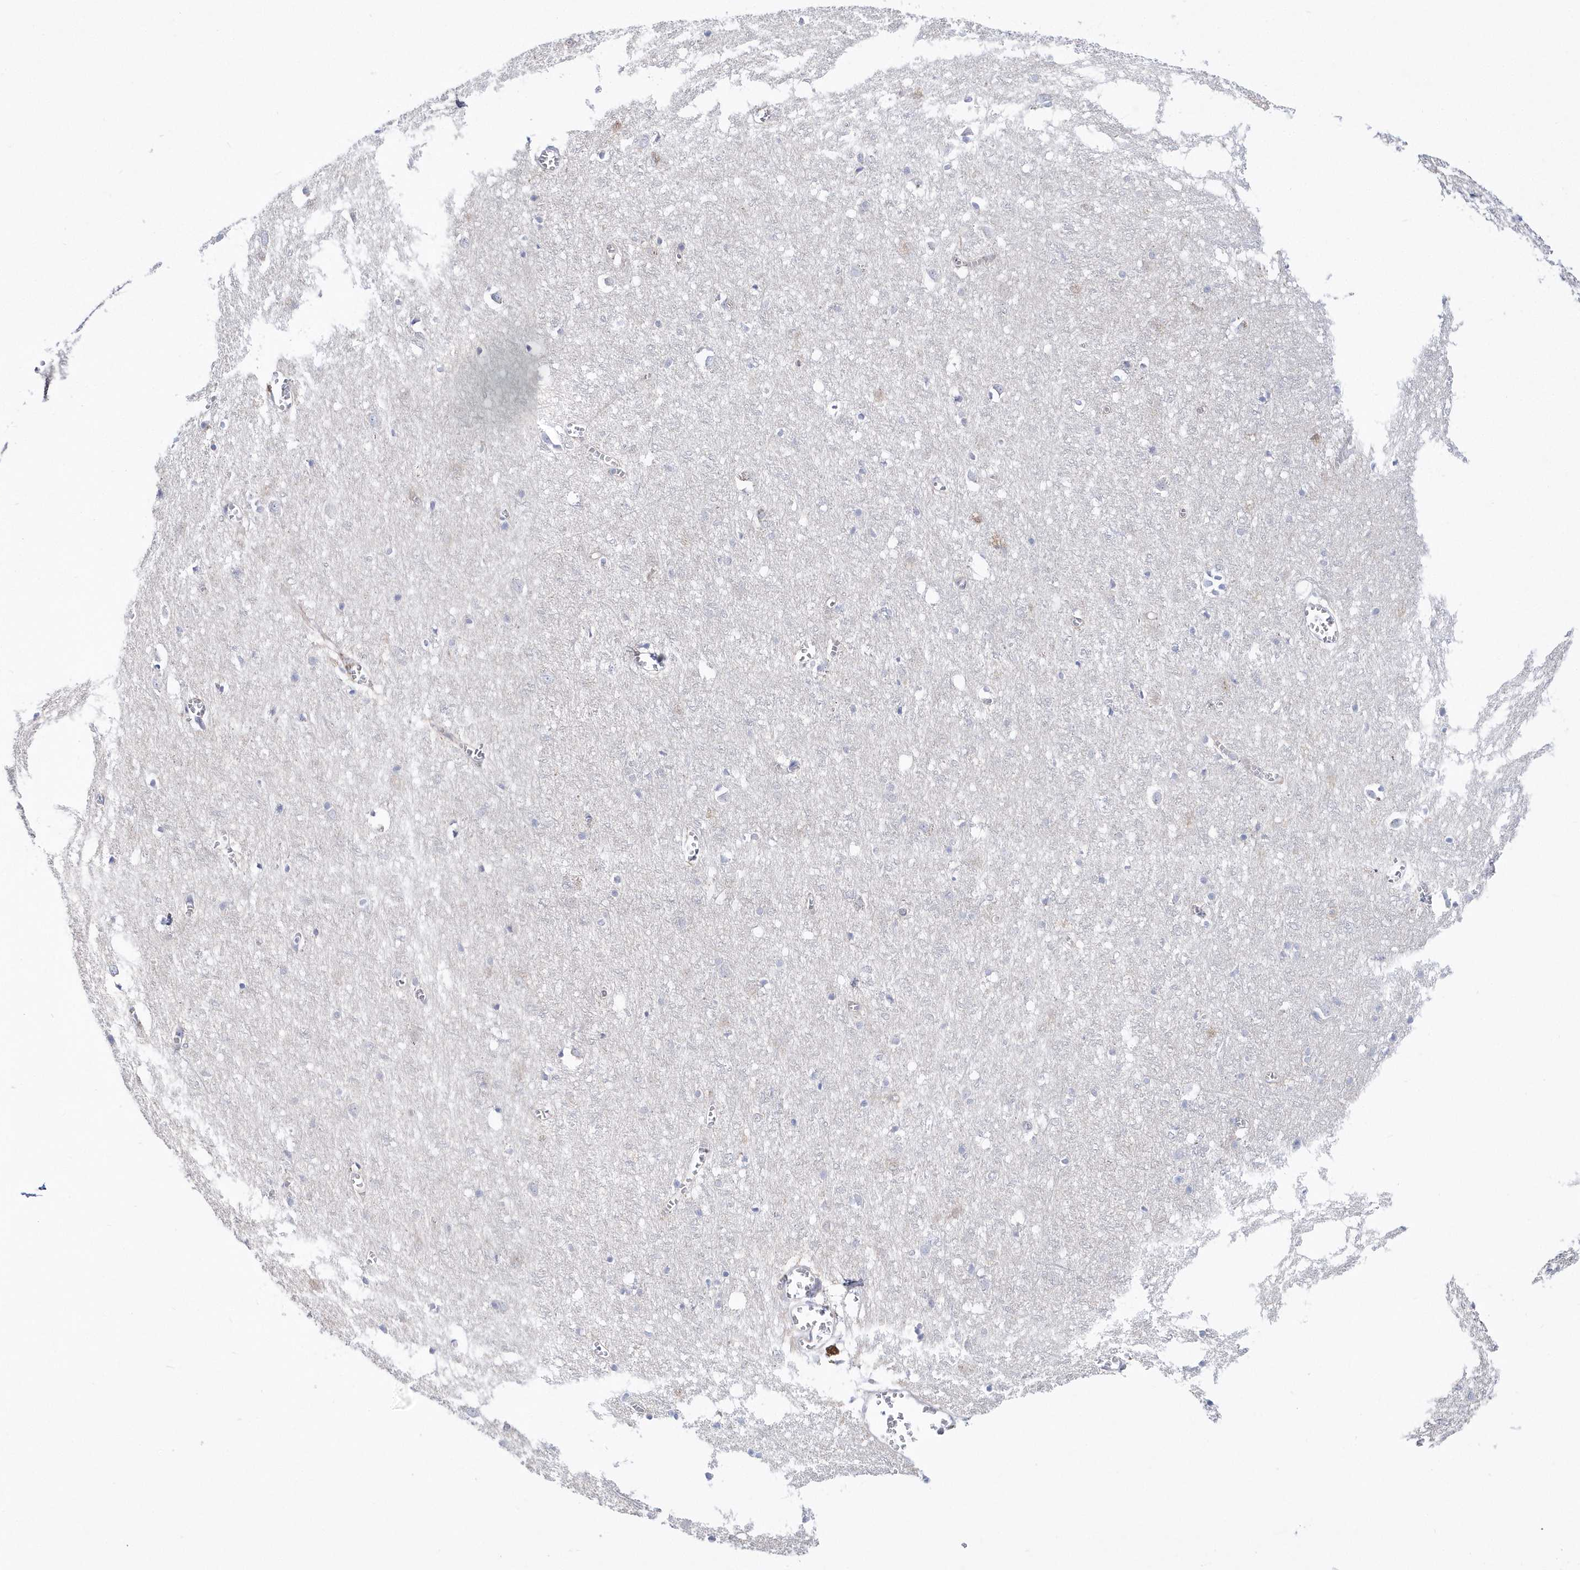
{"staining": {"intensity": "negative", "quantity": "none", "location": "none"}, "tissue": "cerebral cortex", "cell_type": "Endothelial cells", "image_type": "normal", "snomed": [{"axis": "morphology", "description": "Normal tissue, NOS"}, {"axis": "topography", "description": "Cerebral cortex"}], "caption": "Immunohistochemical staining of normal cerebral cortex exhibits no significant expression in endothelial cells.", "gene": "TMCO6", "patient": {"sex": "female", "age": 64}}